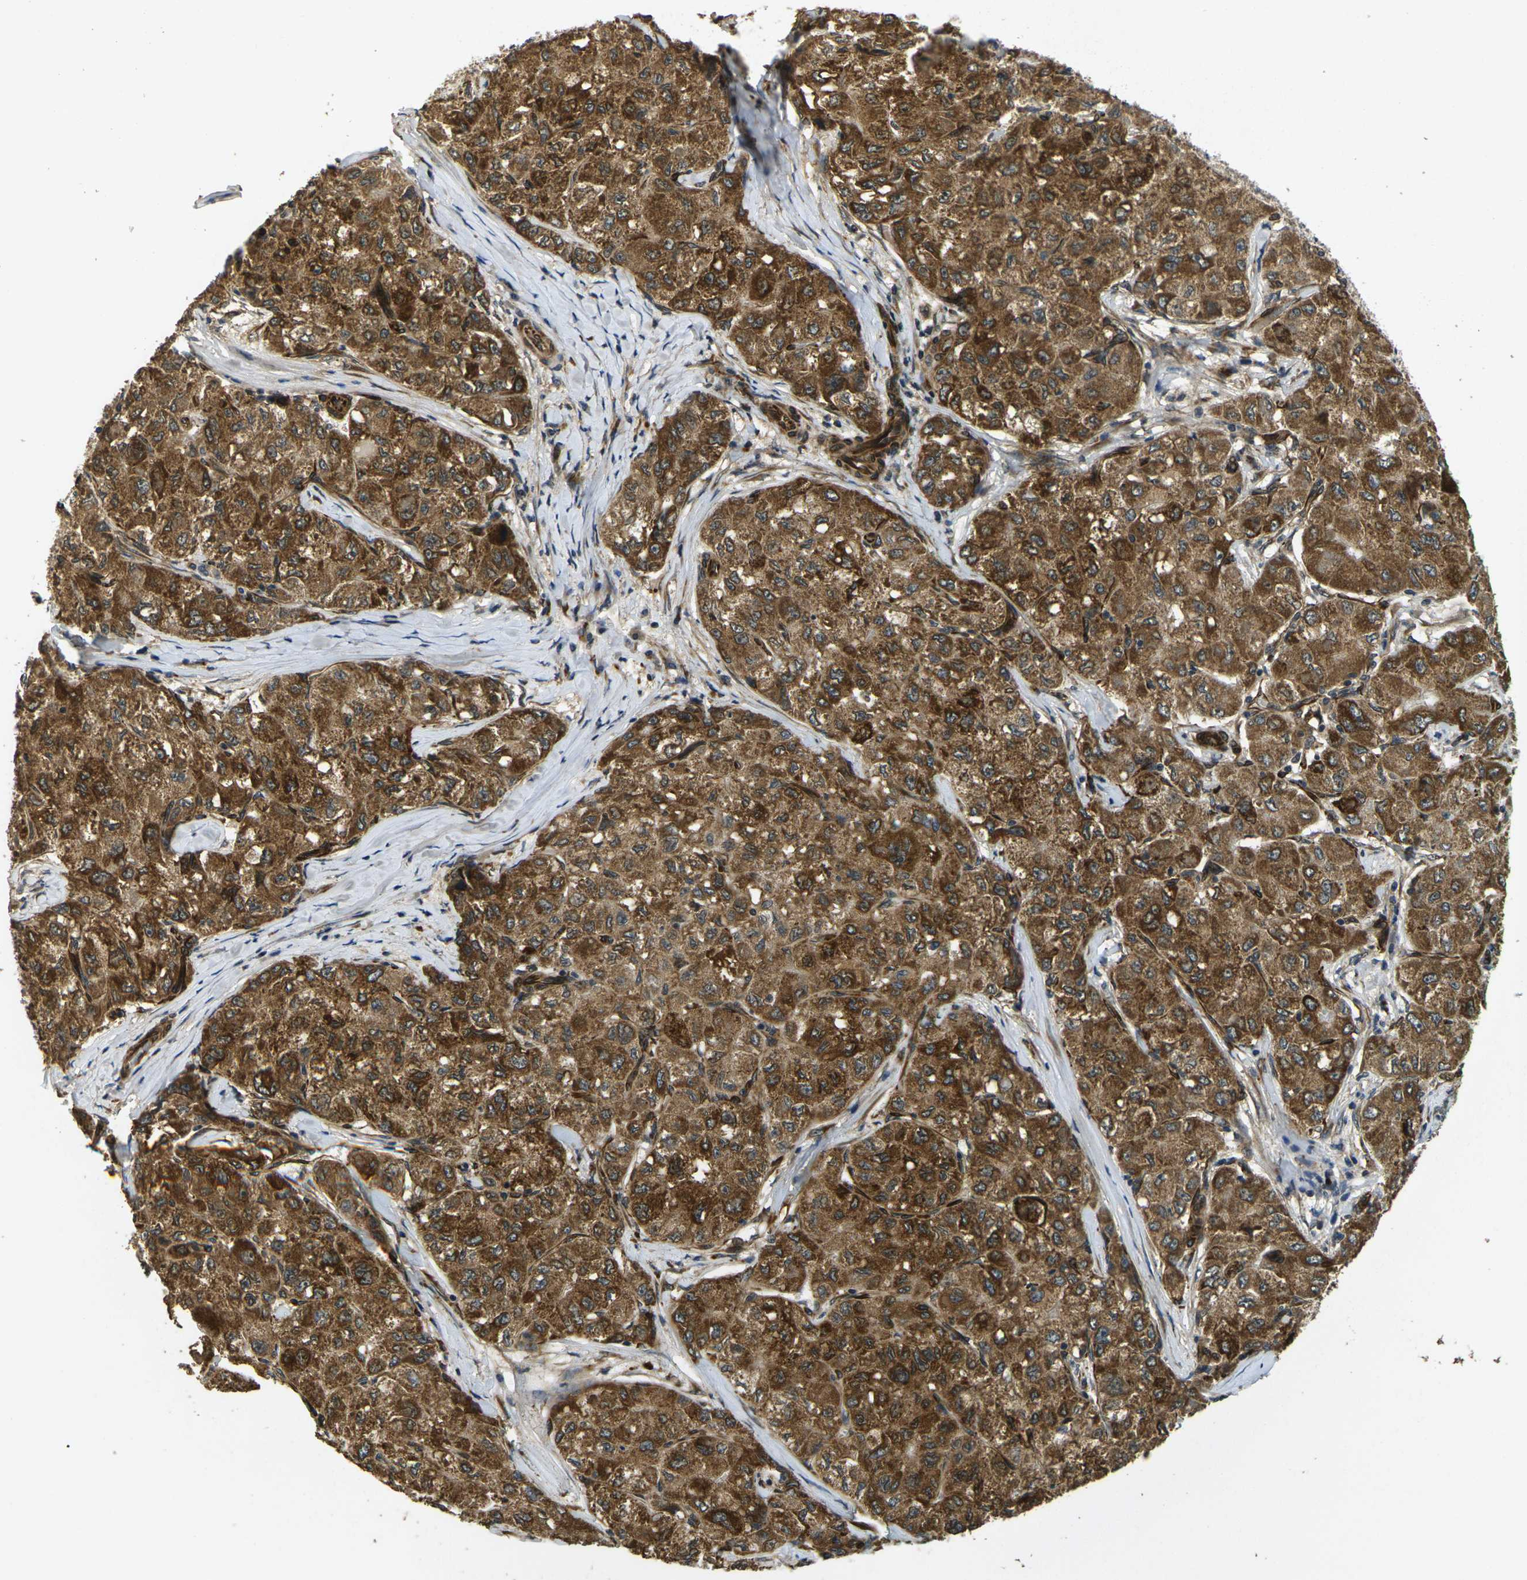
{"staining": {"intensity": "strong", "quantity": ">75%", "location": "cytoplasmic/membranous"}, "tissue": "liver cancer", "cell_type": "Tumor cells", "image_type": "cancer", "snomed": [{"axis": "morphology", "description": "Carcinoma, Hepatocellular, NOS"}, {"axis": "topography", "description": "Liver"}], "caption": "Human liver hepatocellular carcinoma stained for a protein (brown) shows strong cytoplasmic/membranous positive expression in about >75% of tumor cells.", "gene": "FUT11", "patient": {"sex": "male", "age": 80}}